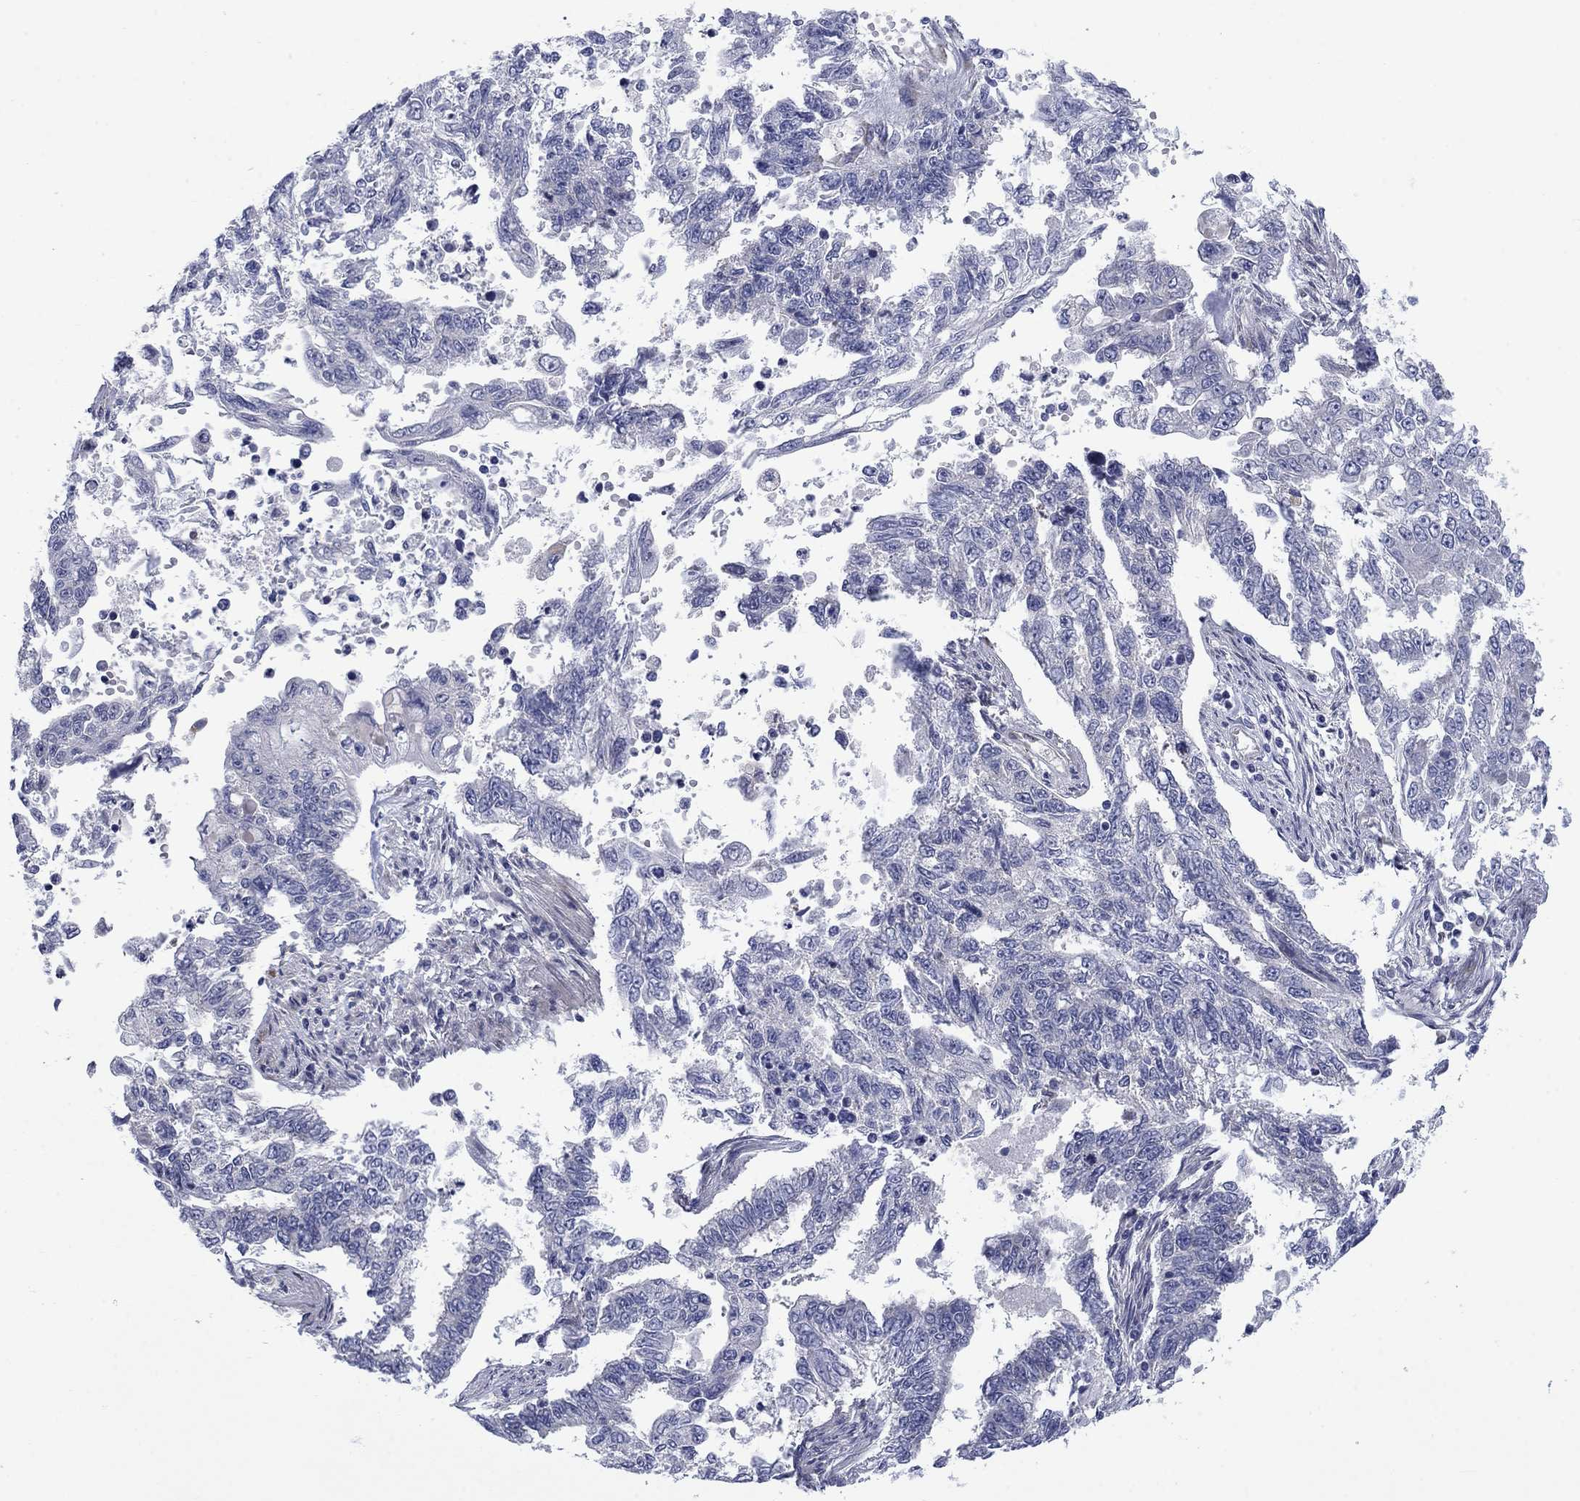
{"staining": {"intensity": "negative", "quantity": "none", "location": "none"}, "tissue": "endometrial cancer", "cell_type": "Tumor cells", "image_type": "cancer", "snomed": [{"axis": "morphology", "description": "Adenocarcinoma, NOS"}, {"axis": "topography", "description": "Uterus"}], "caption": "Immunohistochemistry histopathology image of endometrial adenocarcinoma stained for a protein (brown), which shows no expression in tumor cells. (DAB immunohistochemistry with hematoxylin counter stain).", "gene": "FXR1", "patient": {"sex": "female", "age": 59}}